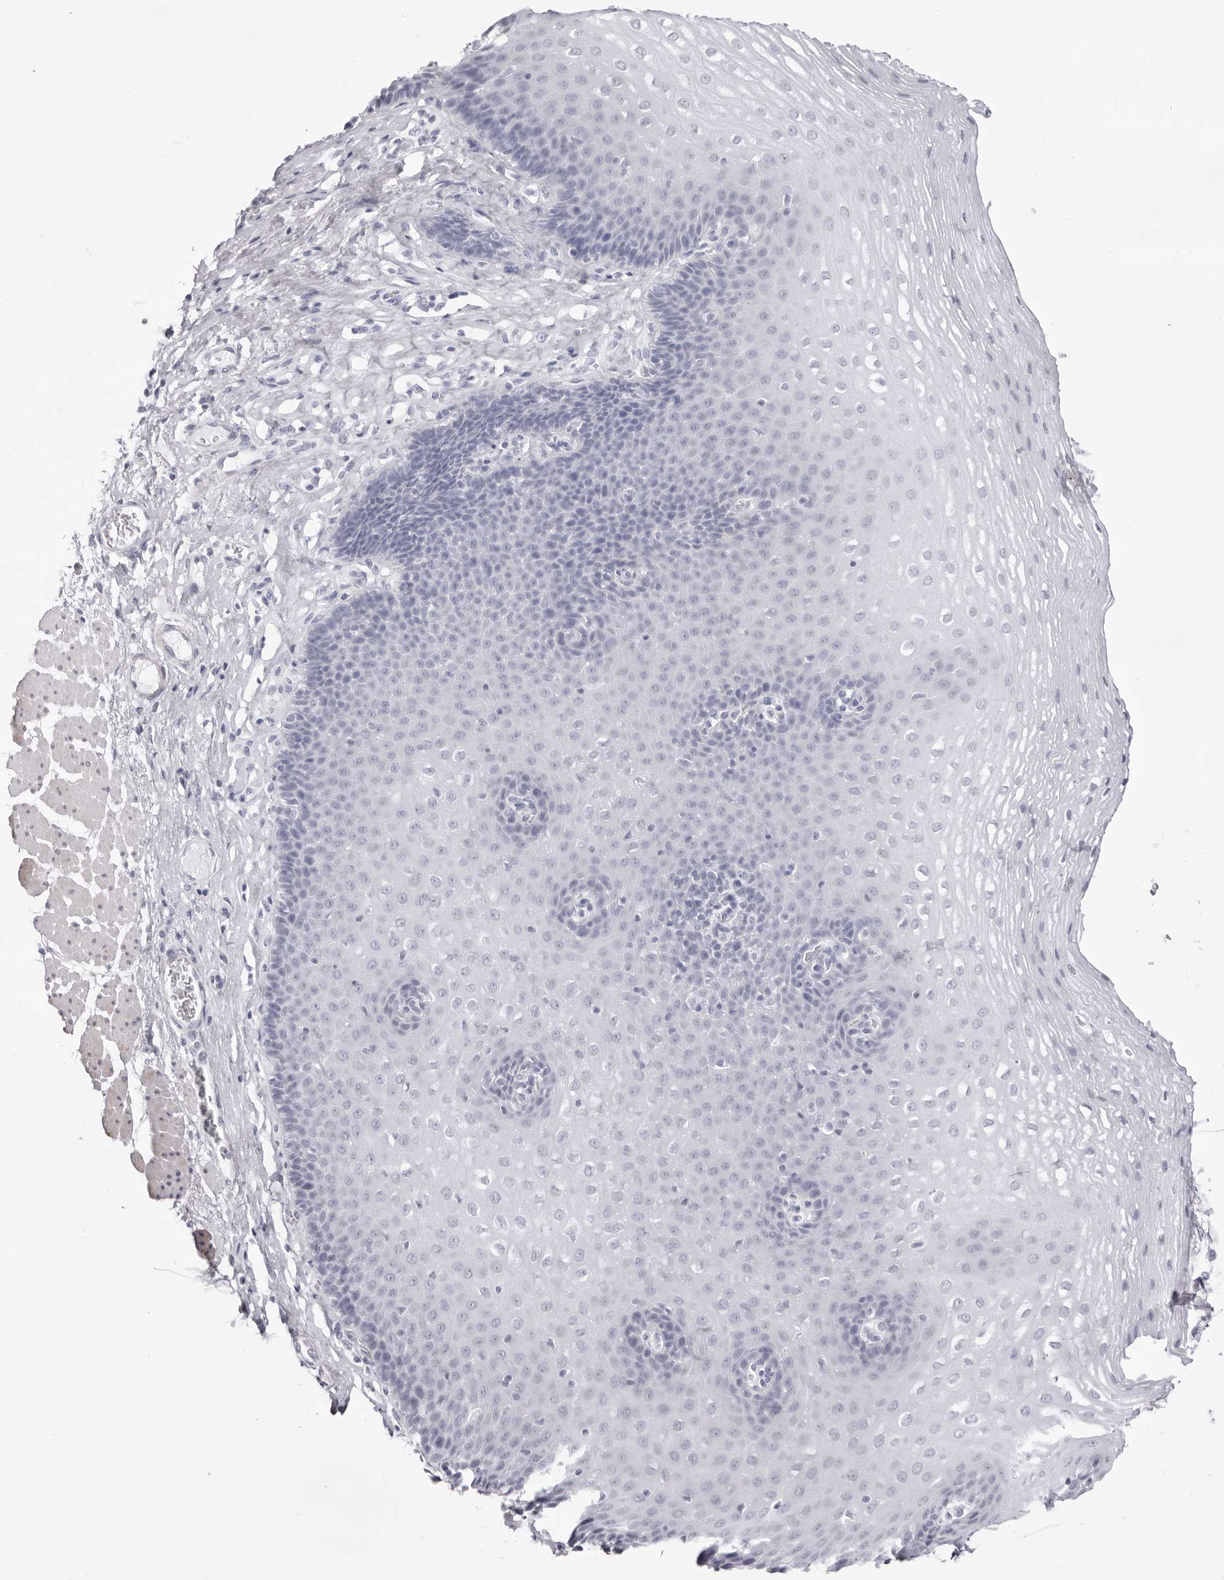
{"staining": {"intensity": "negative", "quantity": "none", "location": "none"}, "tissue": "esophagus", "cell_type": "Squamous epithelial cells", "image_type": "normal", "snomed": [{"axis": "morphology", "description": "Normal tissue, NOS"}, {"axis": "topography", "description": "Esophagus"}], "caption": "An immunohistochemistry photomicrograph of normal esophagus is shown. There is no staining in squamous epithelial cells of esophagus. Nuclei are stained in blue.", "gene": "INSL3", "patient": {"sex": "female", "age": 66}}